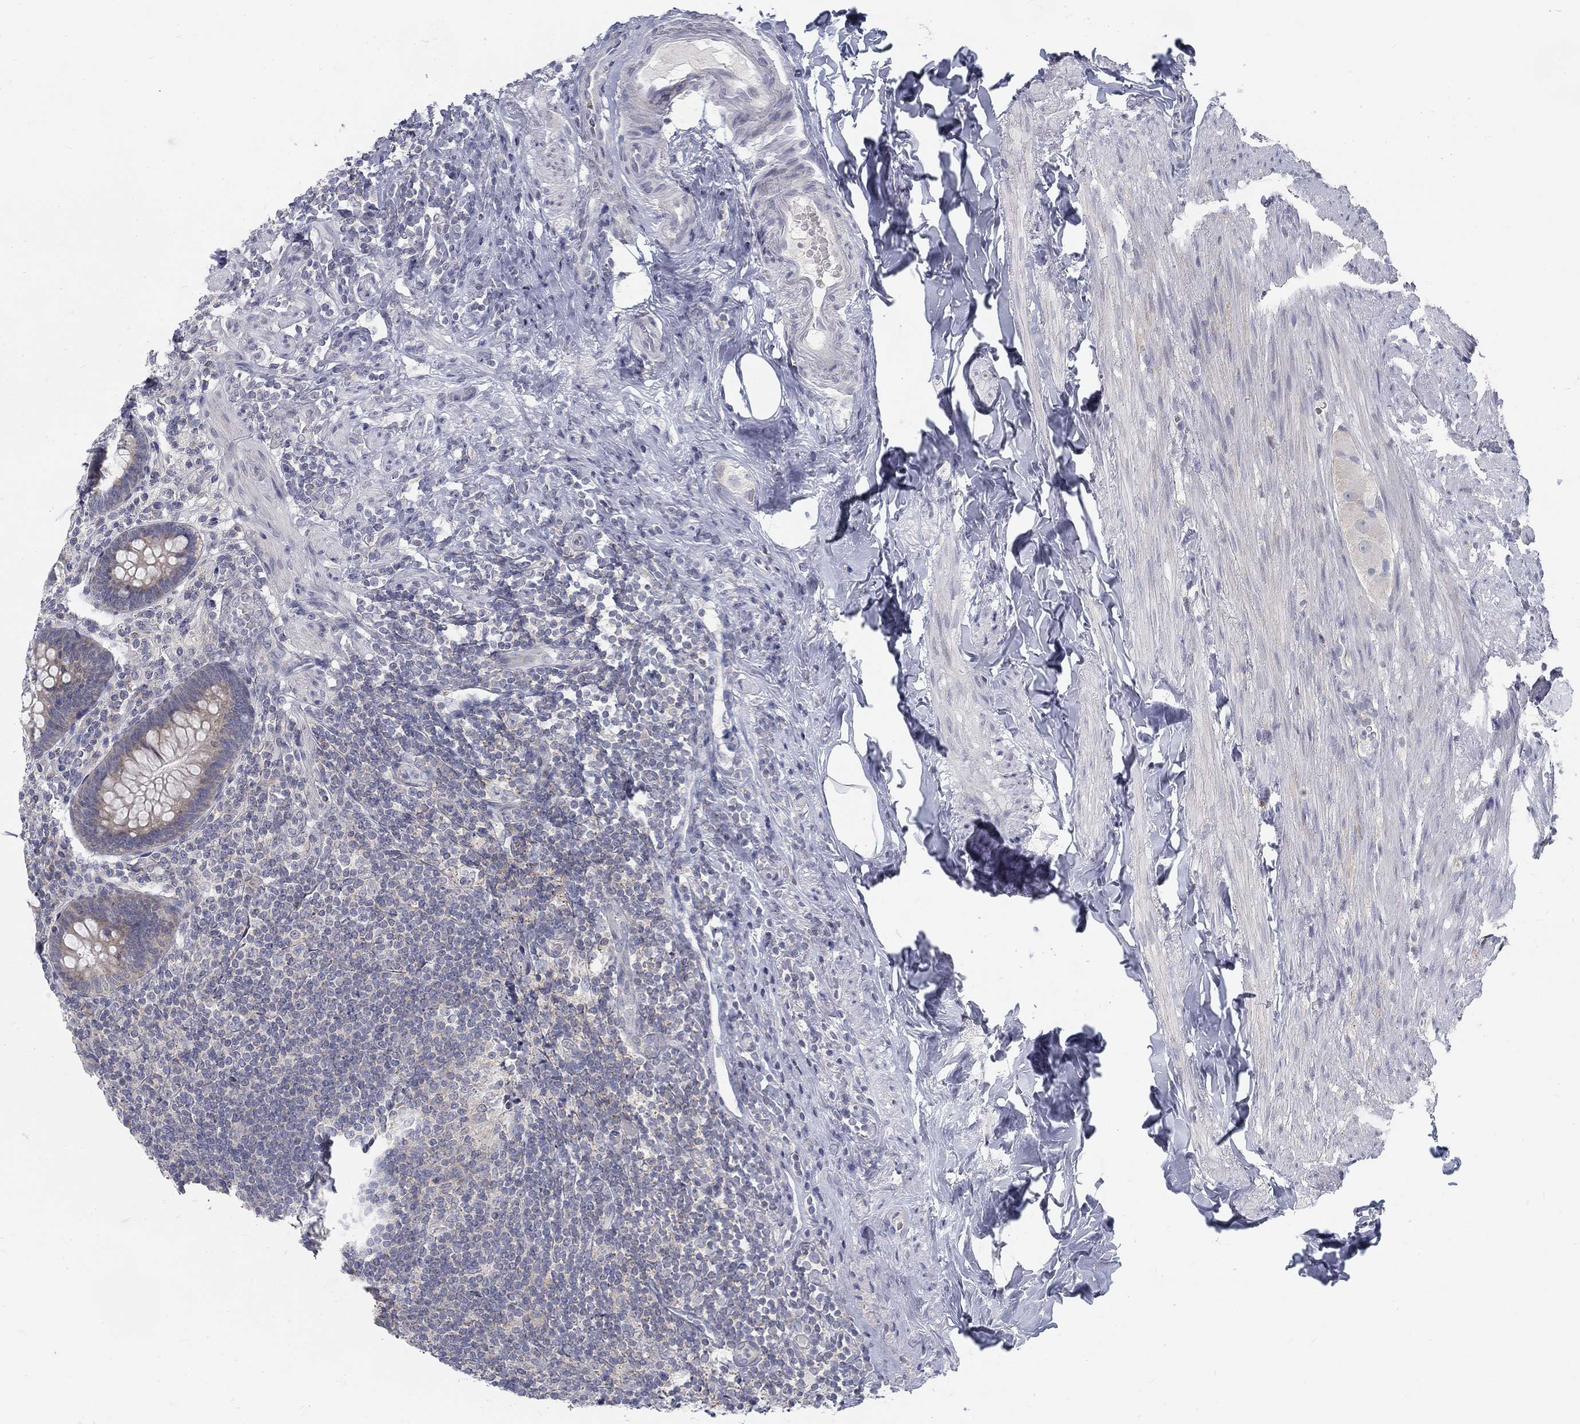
{"staining": {"intensity": "weak", "quantity": "25%-75%", "location": "cytoplasmic/membranous"}, "tissue": "appendix", "cell_type": "Glandular cells", "image_type": "normal", "snomed": [{"axis": "morphology", "description": "Normal tissue, NOS"}, {"axis": "topography", "description": "Appendix"}], "caption": "Protein staining exhibits weak cytoplasmic/membranous expression in about 25%-75% of glandular cells in unremarkable appendix.", "gene": "ATP1A3", "patient": {"sex": "male", "age": 47}}